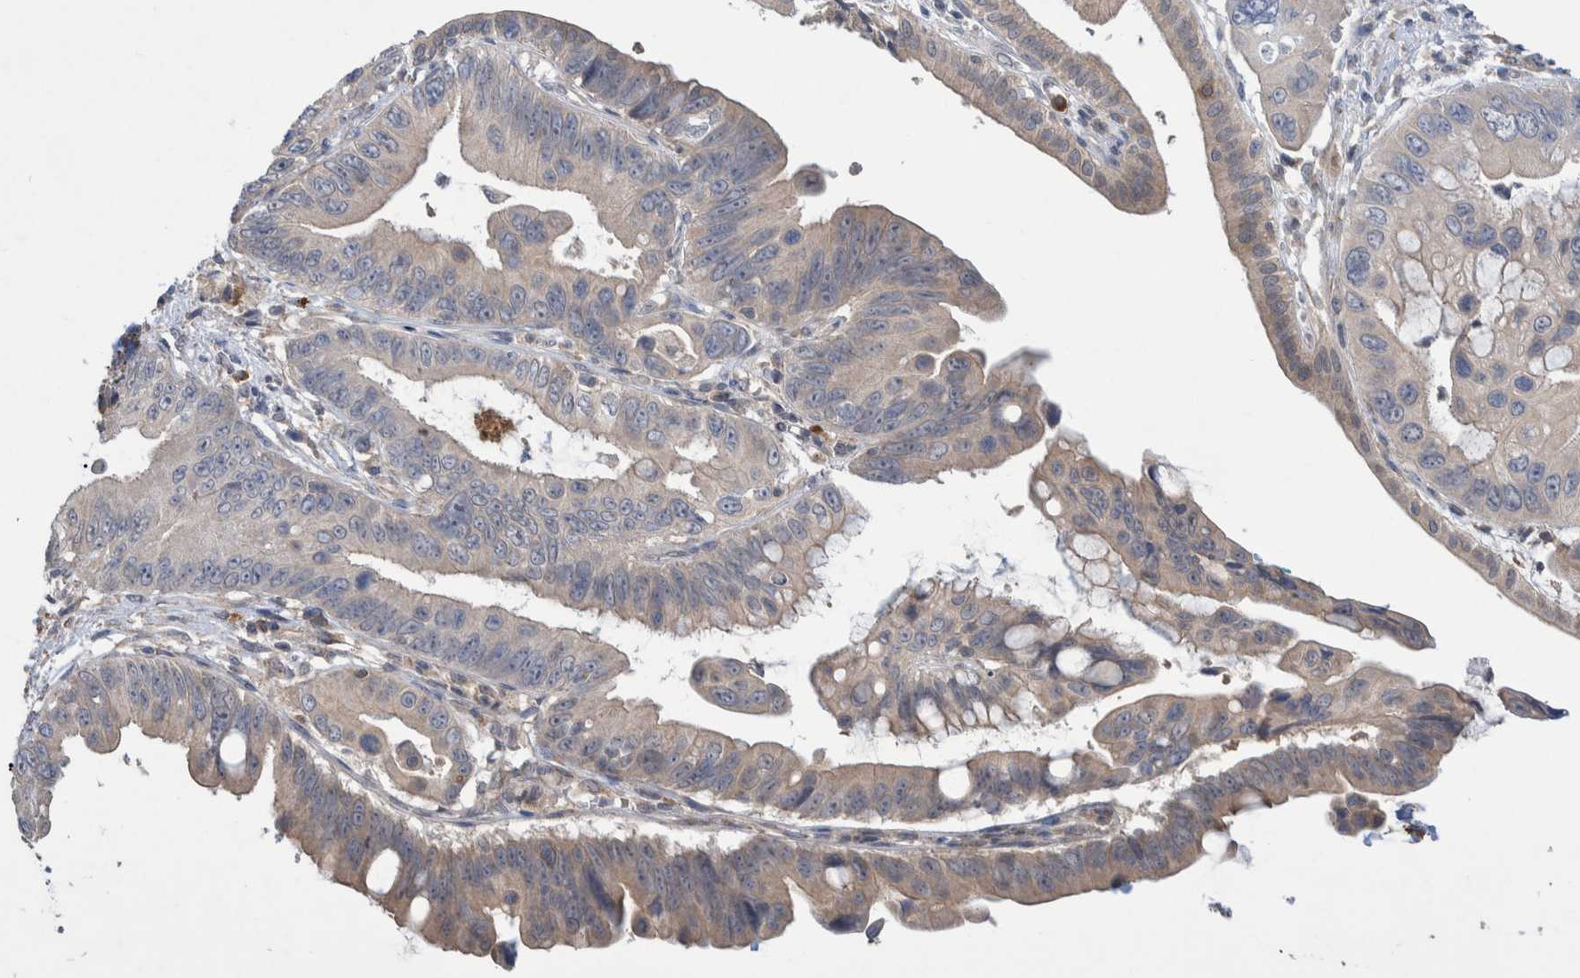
{"staining": {"intensity": "weak", "quantity": "<25%", "location": "cytoplasmic/membranous"}, "tissue": "pancreatic cancer", "cell_type": "Tumor cells", "image_type": "cancer", "snomed": [{"axis": "morphology", "description": "Adenocarcinoma, NOS"}, {"axis": "topography", "description": "Pancreas"}], "caption": "Tumor cells show no significant expression in pancreatic adenocarcinoma.", "gene": "PLPBP", "patient": {"sex": "female", "age": 72}}